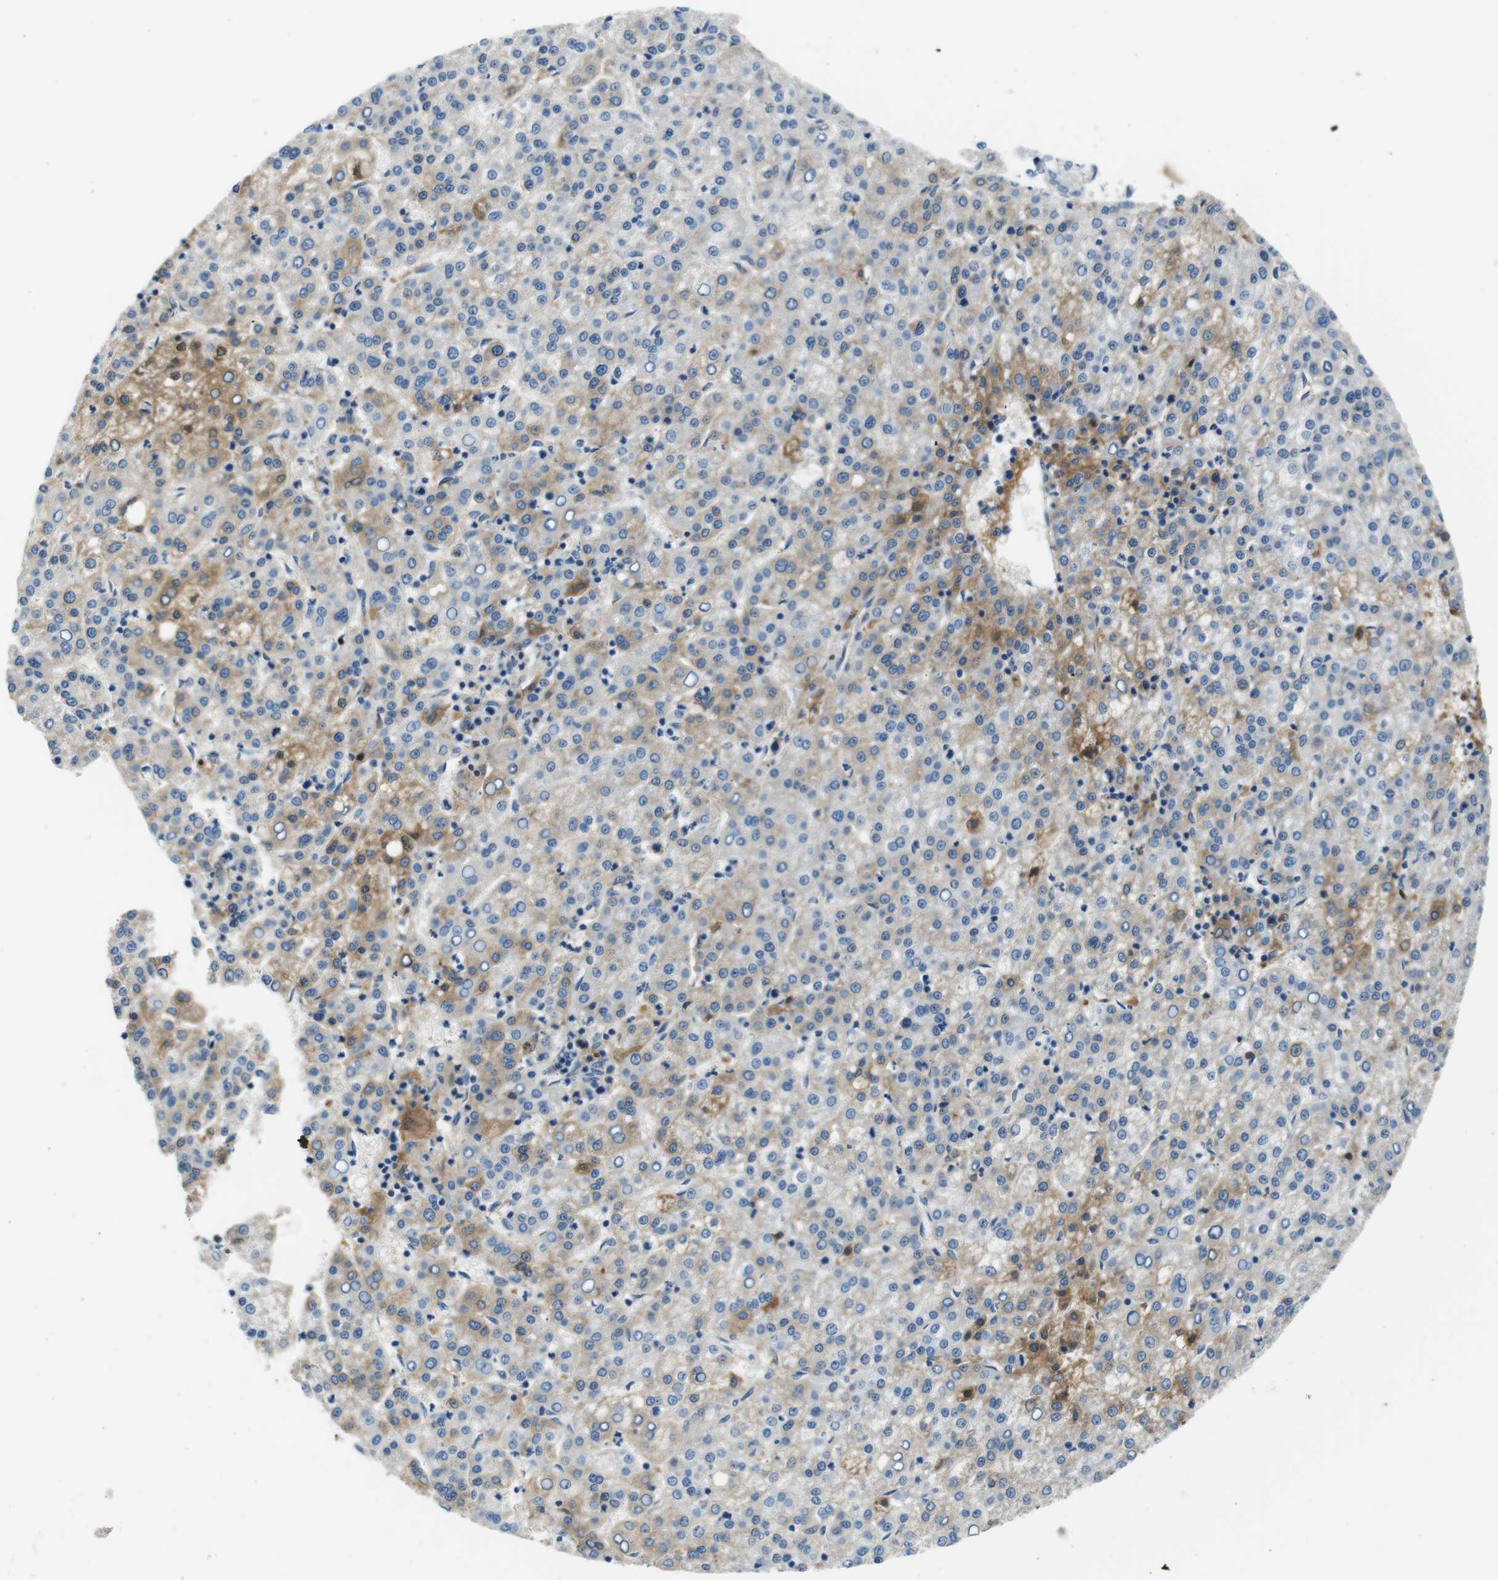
{"staining": {"intensity": "strong", "quantity": "<25%", "location": "cytoplasmic/membranous"}, "tissue": "liver cancer", "cell_type": "Tumor cells", "image_type": "cancer", "snomed": [{"axis": "morphology", "description": "Carcinoma, Hepatocellular, NOS"}, {"axis": "topography", "description": "Liver"}], "caption": "Protein staining shows strong cytoplasmic/membranous positivity in approximately <25% of tumor cells in liver cancer.", "gene": "IGHD", "patient": {"sex": "female", "age": 58}}